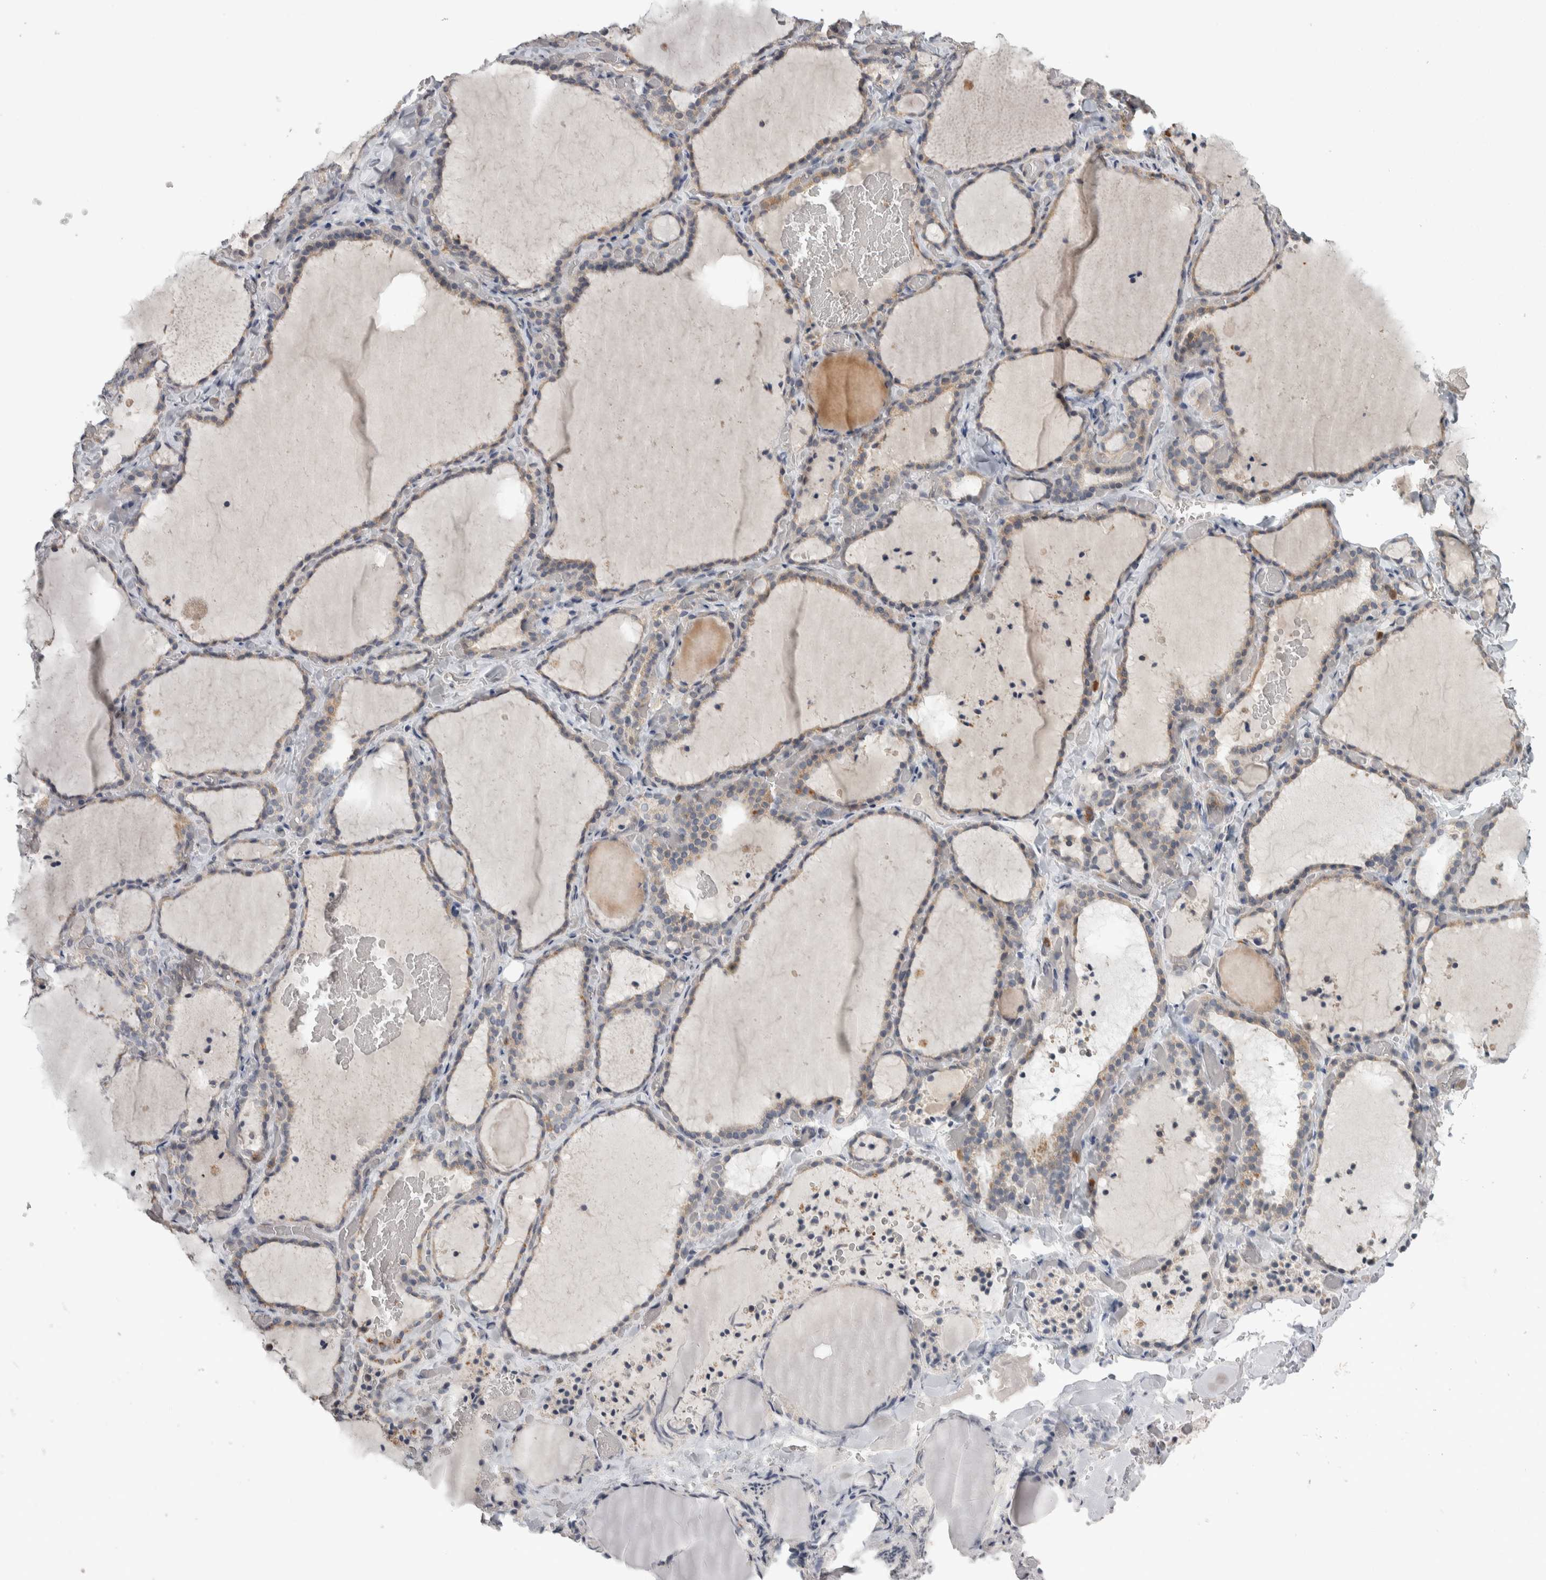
{"staining": {"intensity": "weak", "quantity": ">75%", "location": "cytoplasmic/membranous"}, "tissue": "thyroid gland", "cell_type": "Glandular cells", "image_type": "normal", "snomed": [{"axis": "morphology", "description": "Normal tissue, NOS"}, {"axis": "topography", "description": "Thyroid gland"}], "caption": "Immunohistochemical staining of unremarkable human thyroid gland displays weak cytoplasmic/membranous protein staining in about >75% of glandular cells.", "gene": "SRP68", "patient": {"sex": "female", "age": 22}}